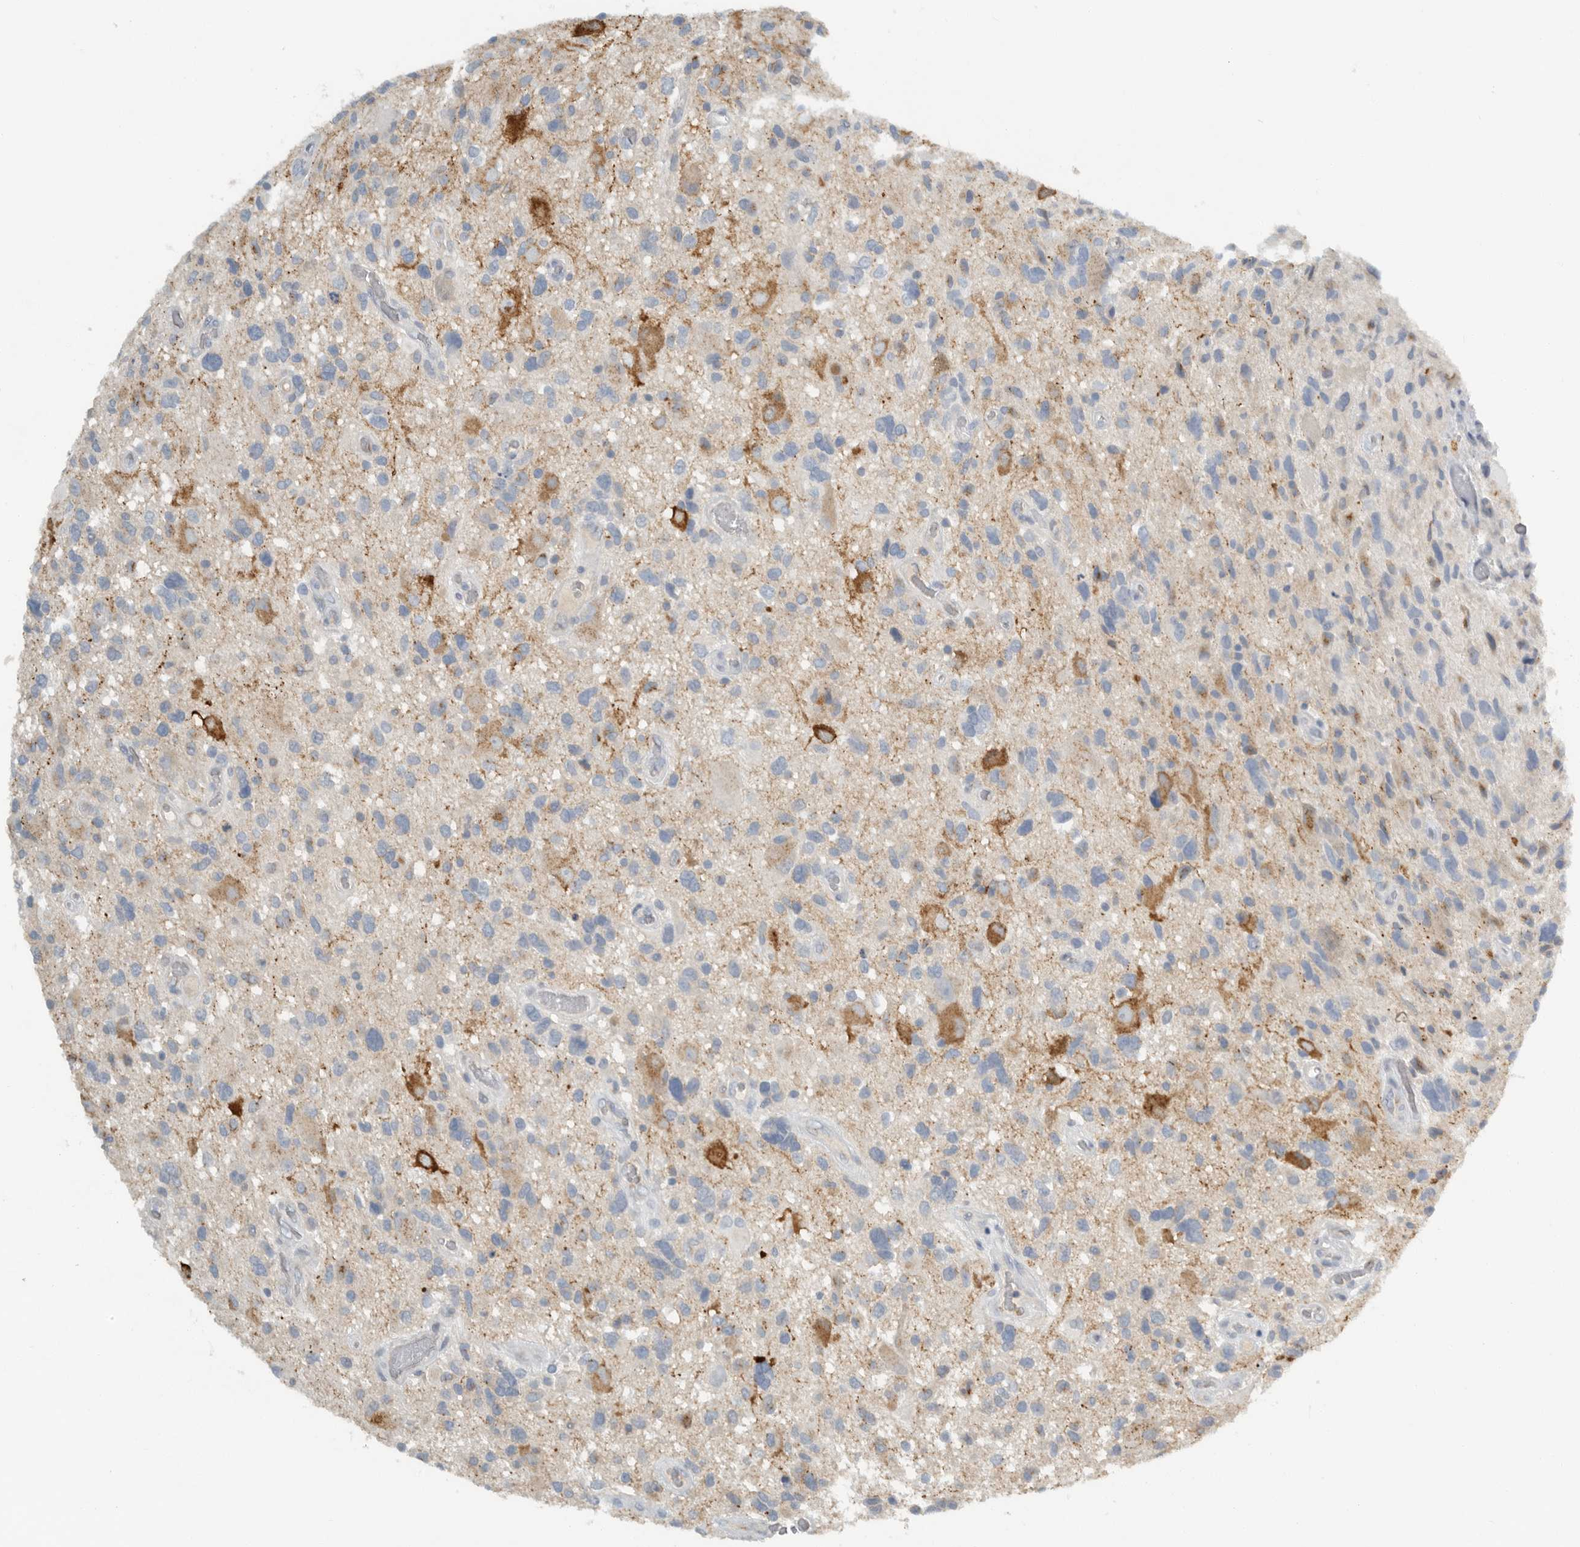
{"staining": {"intensity": "moderate", "quantity": "<25%", "location": "cytoplasmic/membranous"}, "tissue": "glioma", "cell_type": "Tumor cells", "image_type": "cancer", "snomed": [{"axis": "morphology", "description": "Glioma, malignant, High grade"}, {"axis": "topography", "description": "Brain"}], "caption": "Glioma tissue reveals moderate cytoplasmic/membranous positivity in approximately <25% of tumor cells", "gene": "PAM", "patient": {"sex": "male", "age": 33}}